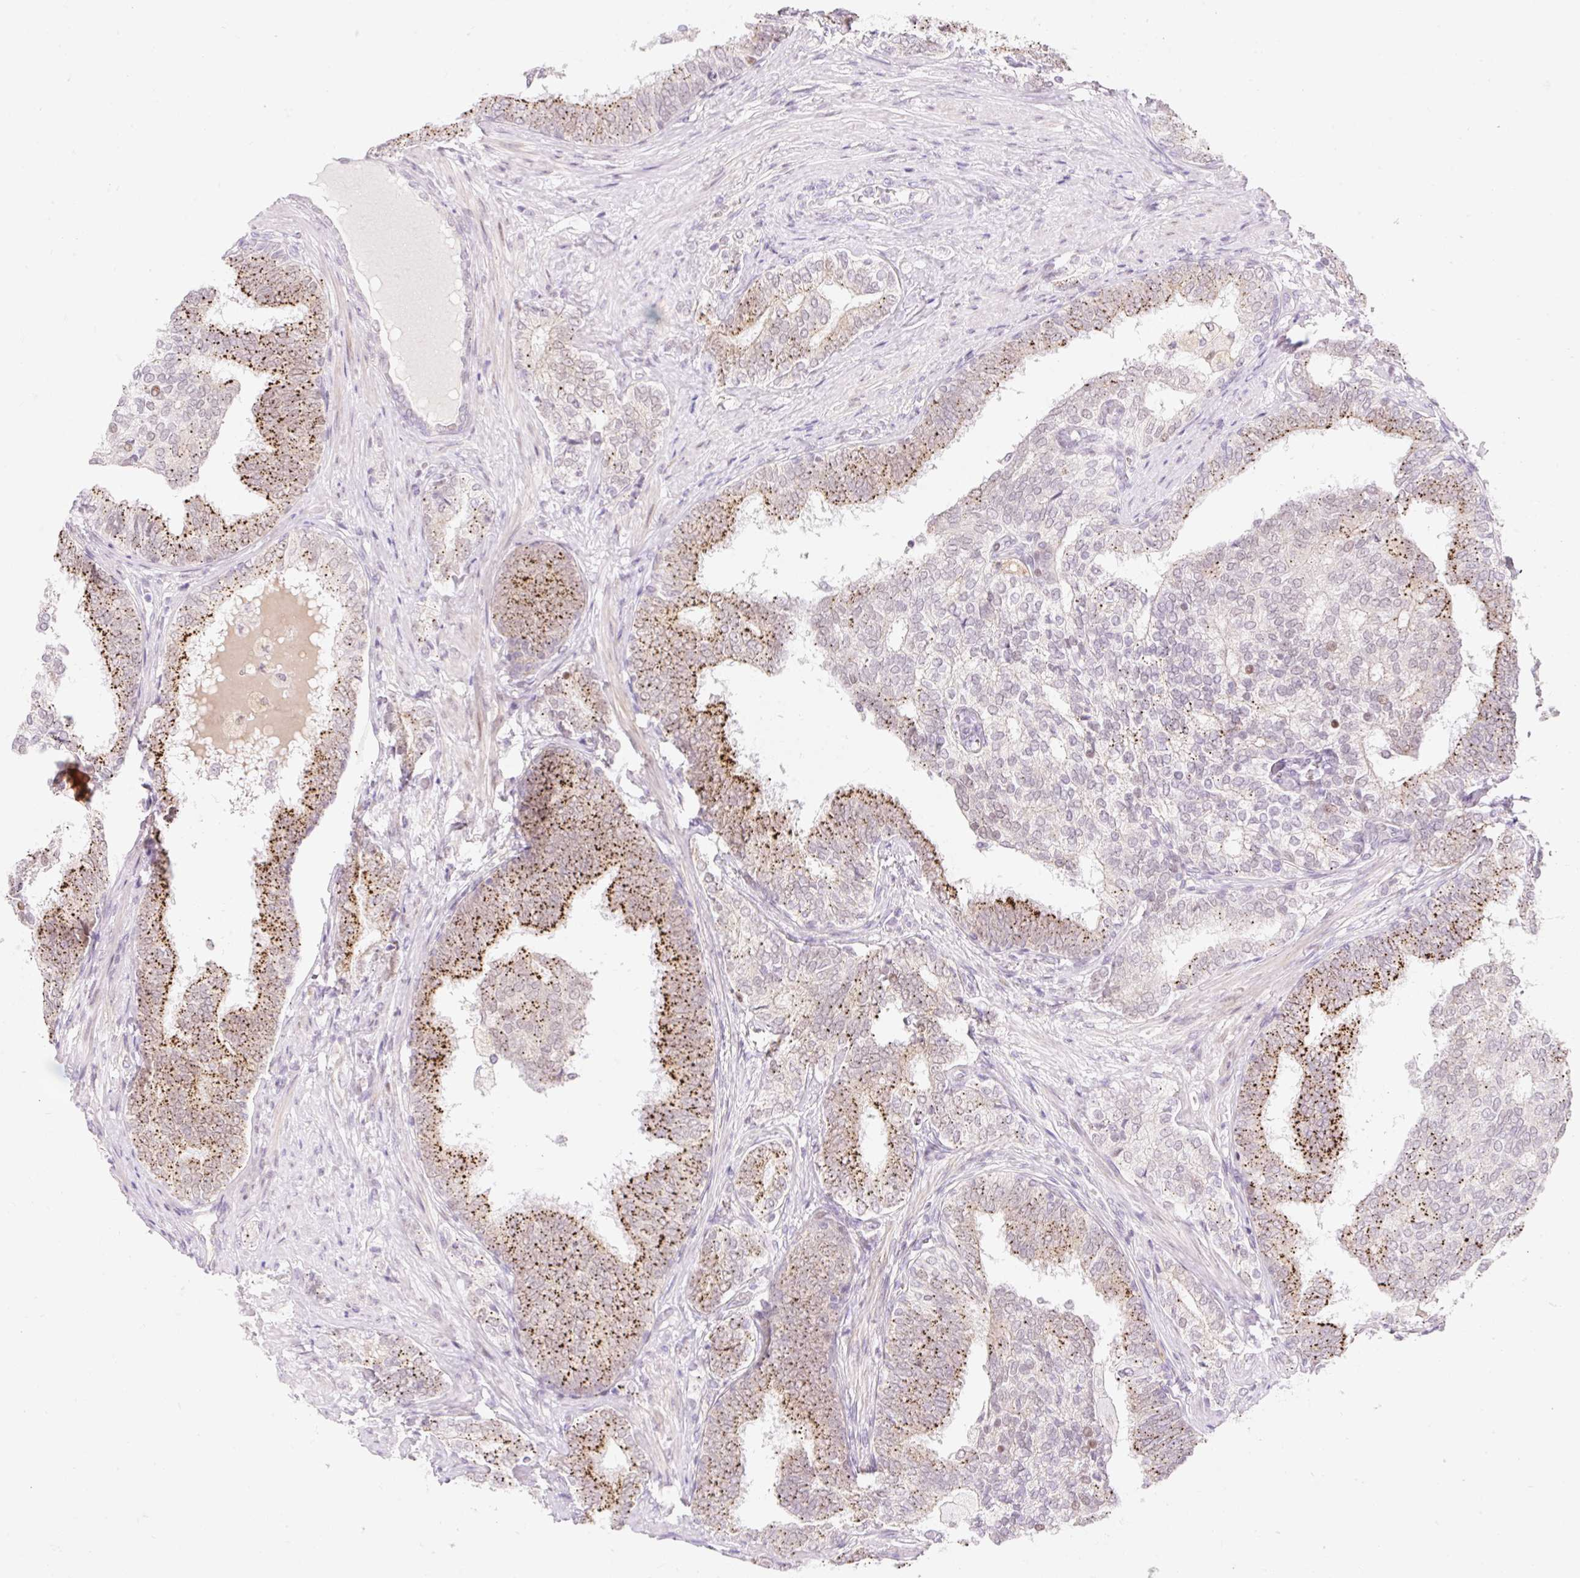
{"staining": {"intensity": "moderate", "quantity": "25%-75%", "location": "cytoplasmic/membranous"}, "tissue": "prostate cancer", "cell_type": "Tumor cells", "image_type": "cancer", "snomed": [{"axis": "morphology", "description": "Adenocarcinoma, High grade"}, {"axis": "topography", "description": "Prostate"}], "caption": "The image exhibits a brown stain indicating the presence of a protein in the cytoplasmic/membranous of tumor cells in adenocarcinoma (high-grade) (prostate).", "gene": "H2BW1", "patient": {"sex": "male", "age": 72}}